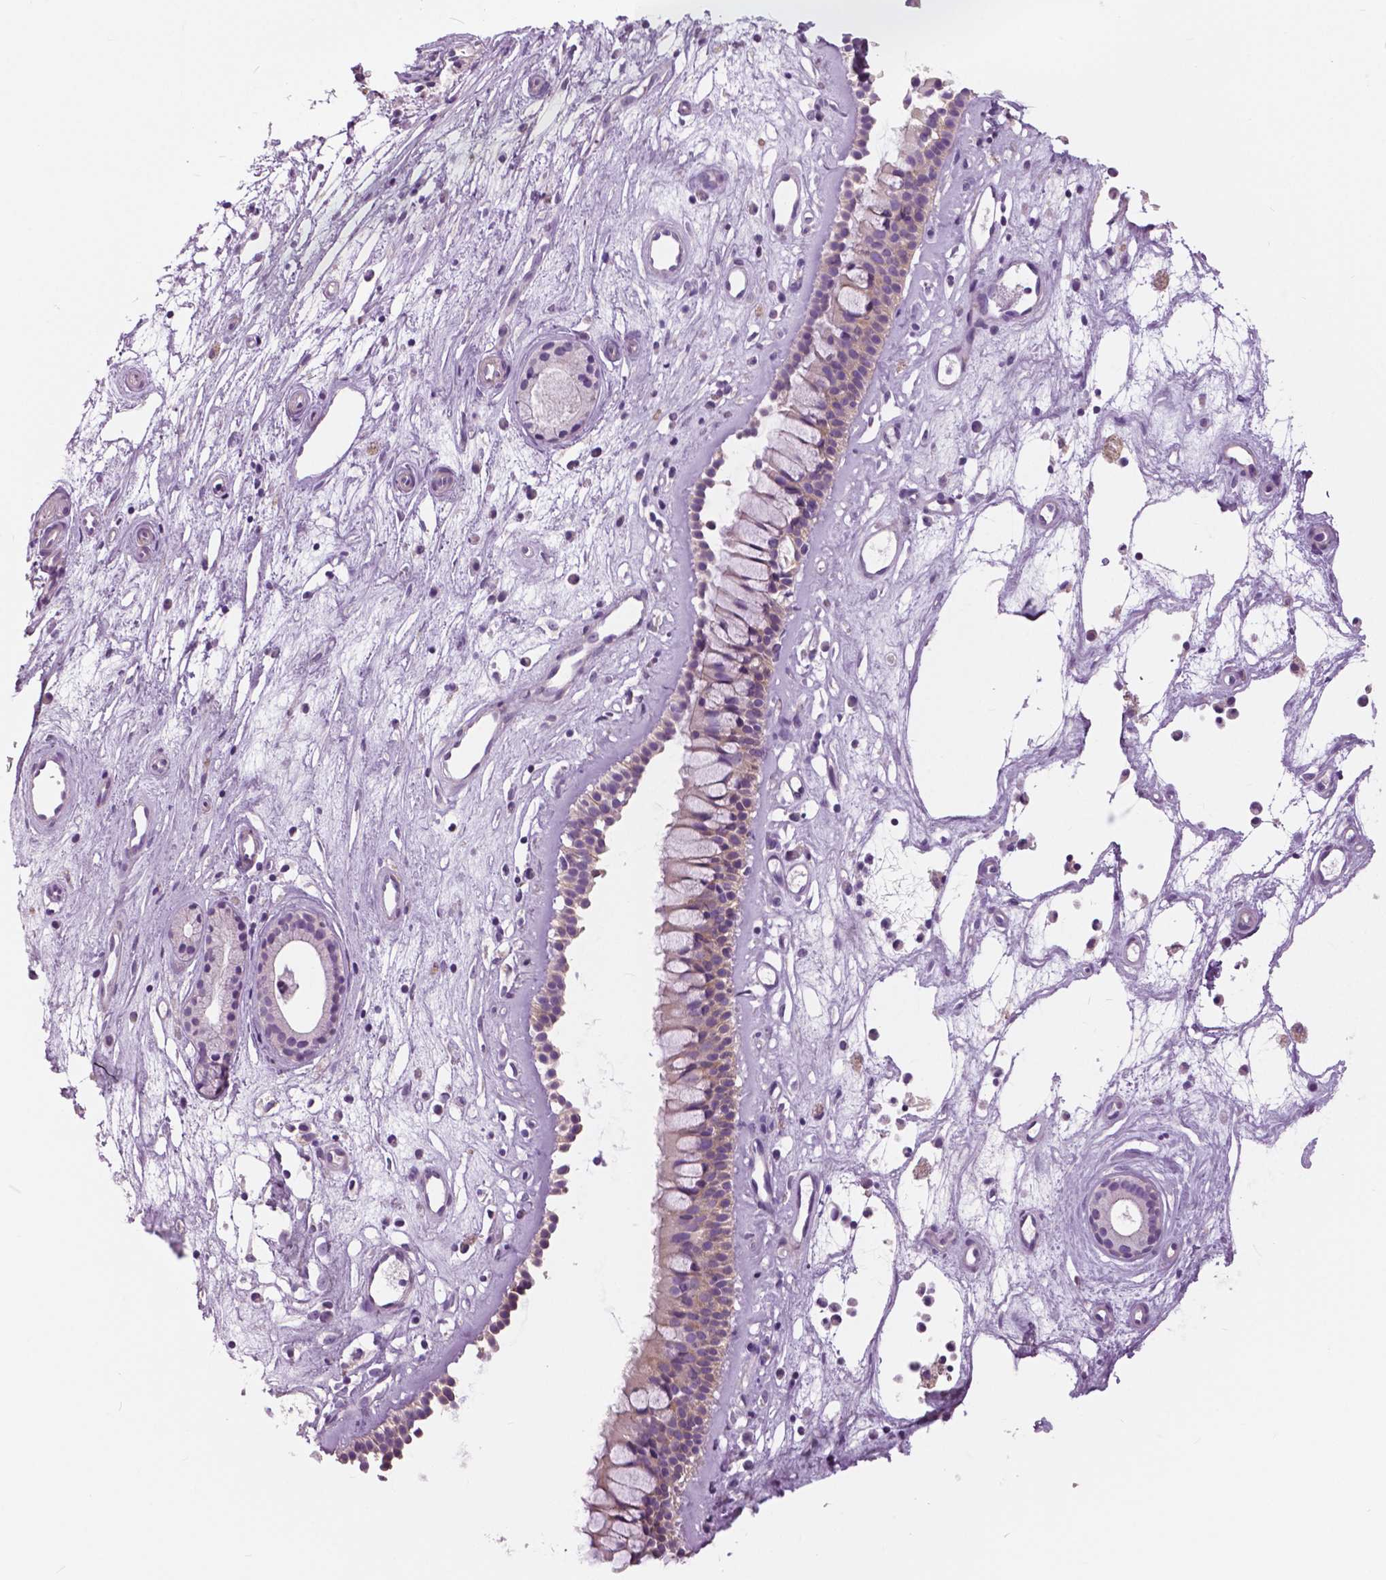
{"staining": {"intensity": "negative", "quantity": "none", "location": "none"}, "tissue": "nasopharynx", "cell_type": "Respiratory epithelial cells", "image_type": "normal", "snomed": [{"axis": "morphology", "description": "Normal tissue, NOS"}, {"axis": "topography", "description": "Nasopharynx"}], "caption": "This micrograph is of normal nasopharynx stained with immunohistochemistry (IHC) to label a protein in brown with the nuclei are counter-stained blue. There is no staining in respiratory epithelial cells.", "gene": "SERPINI1", "patient": {"sex": "female", "age": 52}}